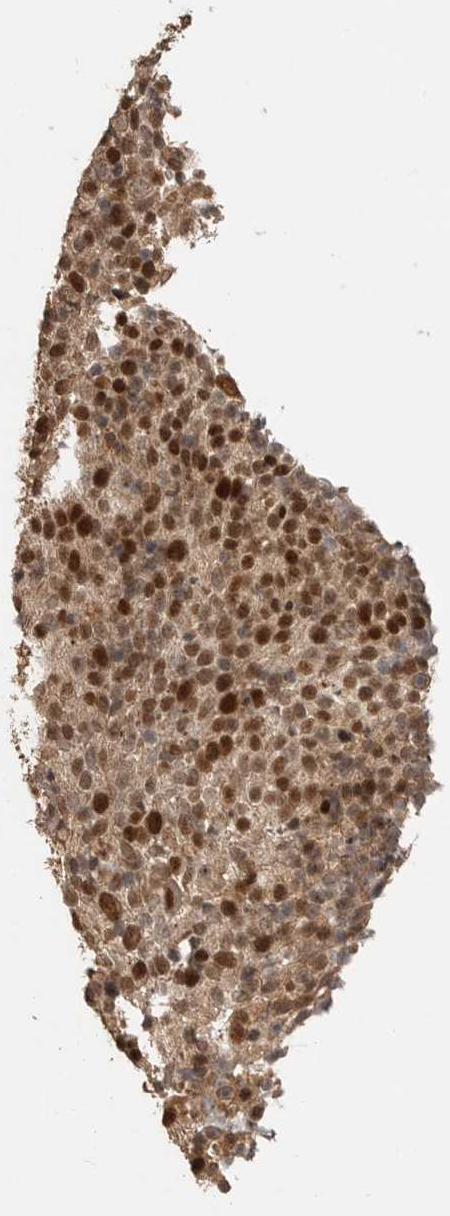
{"staining": {"intensity": "strong", "quantity": ">75%", "location": "nuclear"}, "tissue": "cervical cancer", "cell_type": "Tumor cells", "image_type": "cancer", "snomed": [{"axis": "morphology", "description": "Squamous cell carcinoma, NOS"}, {"axis": "topography", "description": "Cervix"}], "caption": "A high-resolution micrograph shows immunohistochemistry staining of cervical cancer, which shows strong nuclear positivity in approximately >75% of tumor cells.", "gene": "BOC", "patient": {"sex": "female", "age": 74}}